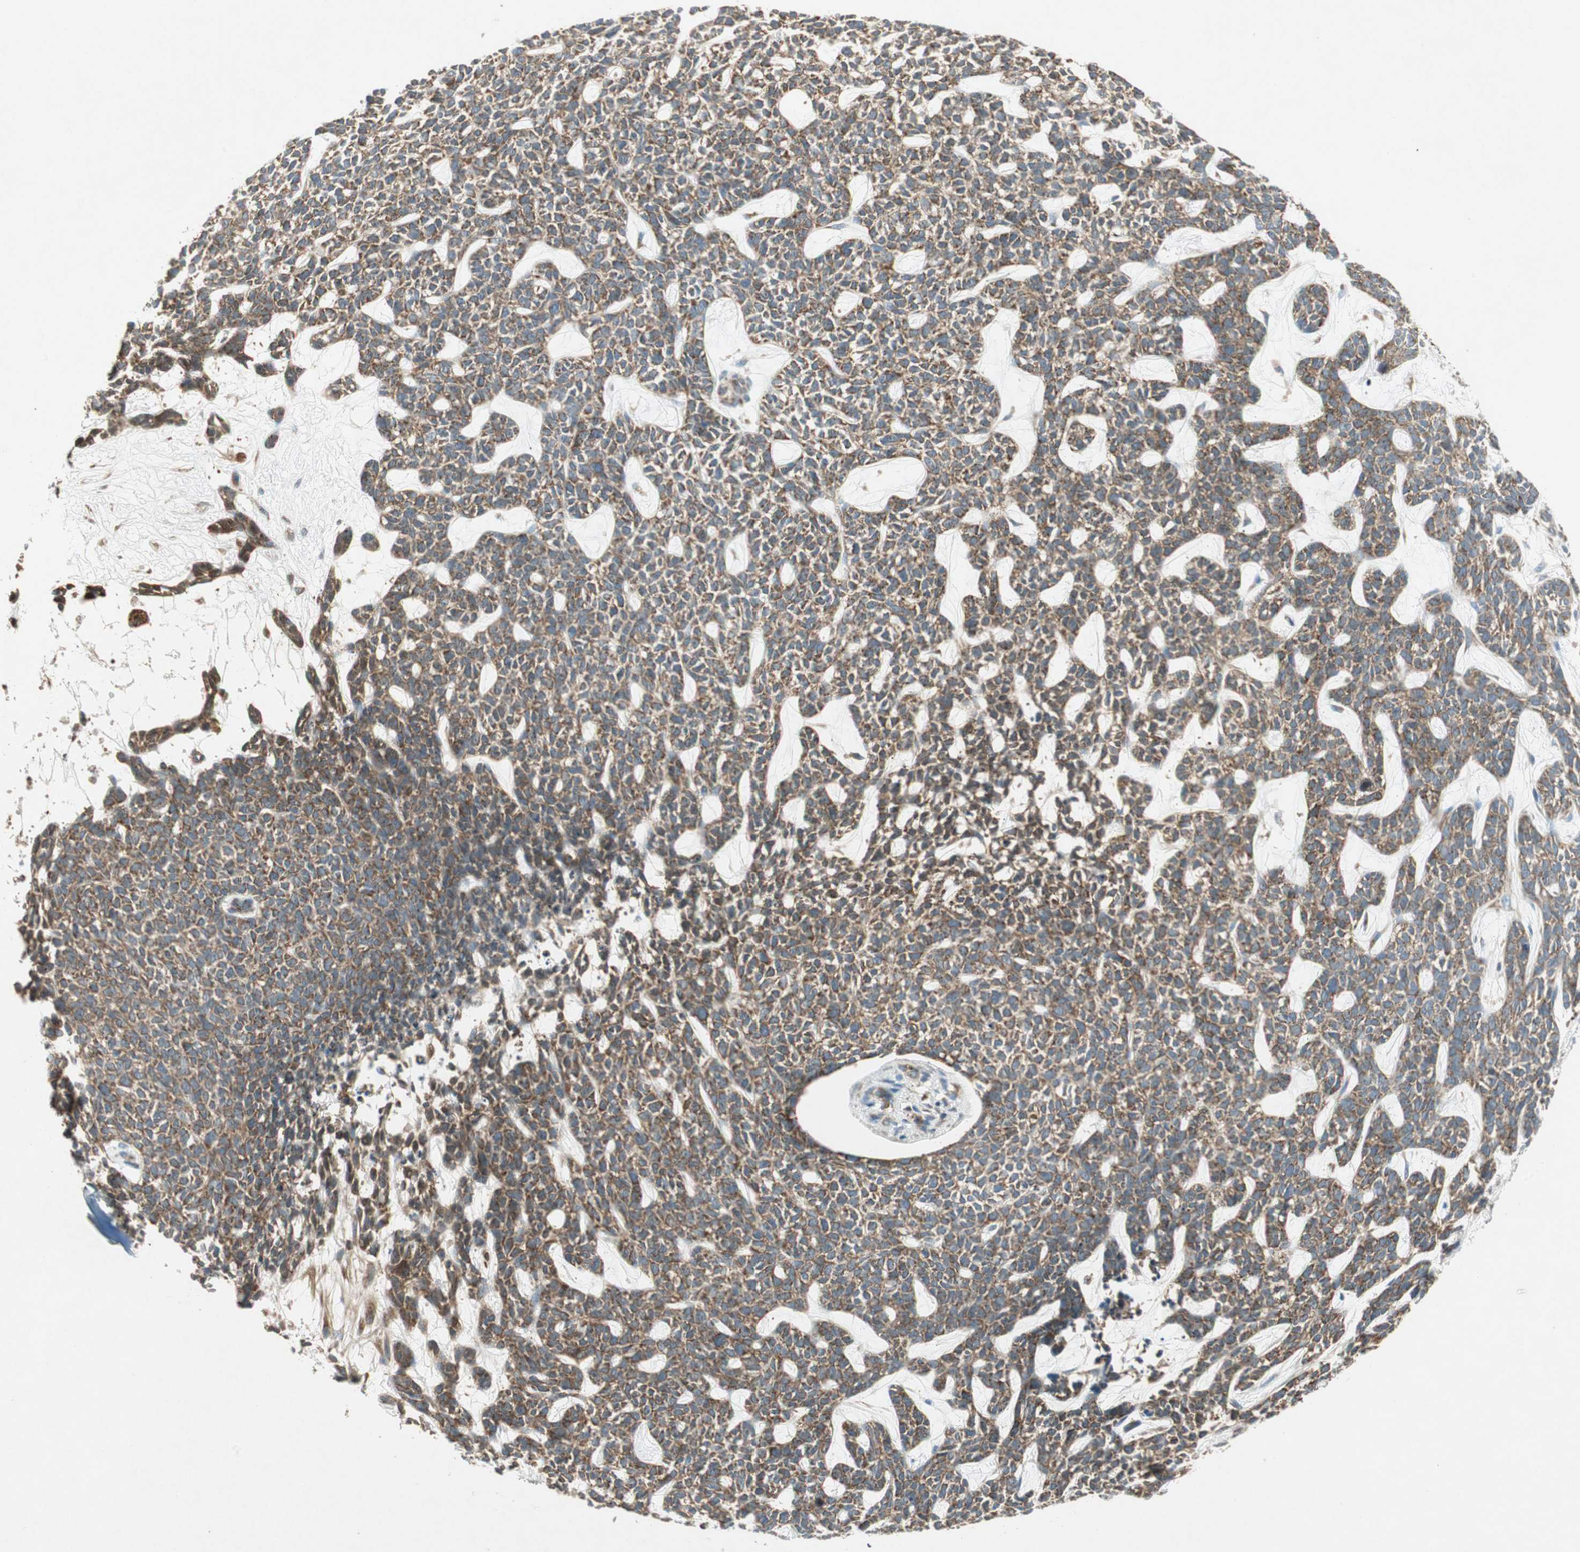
{"staining": {"intensity": "strong", "quantity": ">75%", "location": "cytoplasmic/membranous"}, "tissue": "skin cancer", "cell_type": "Tumor cells", "image_type": "cancer", "snomed": [{"axis": "morphology", "description": "Basal cell carcinoma"}, {"axis": "topography", "description": "Skin"}], "caption": "Skin cancer (basal cell carcinoma) tissue displays strong cytoplasmic/membranous expression in approximately >75% of tumor cells, visualized by immunohistochemistry.", "gene": "CHADL", "patient": {"sex": "female", "age": 84}}